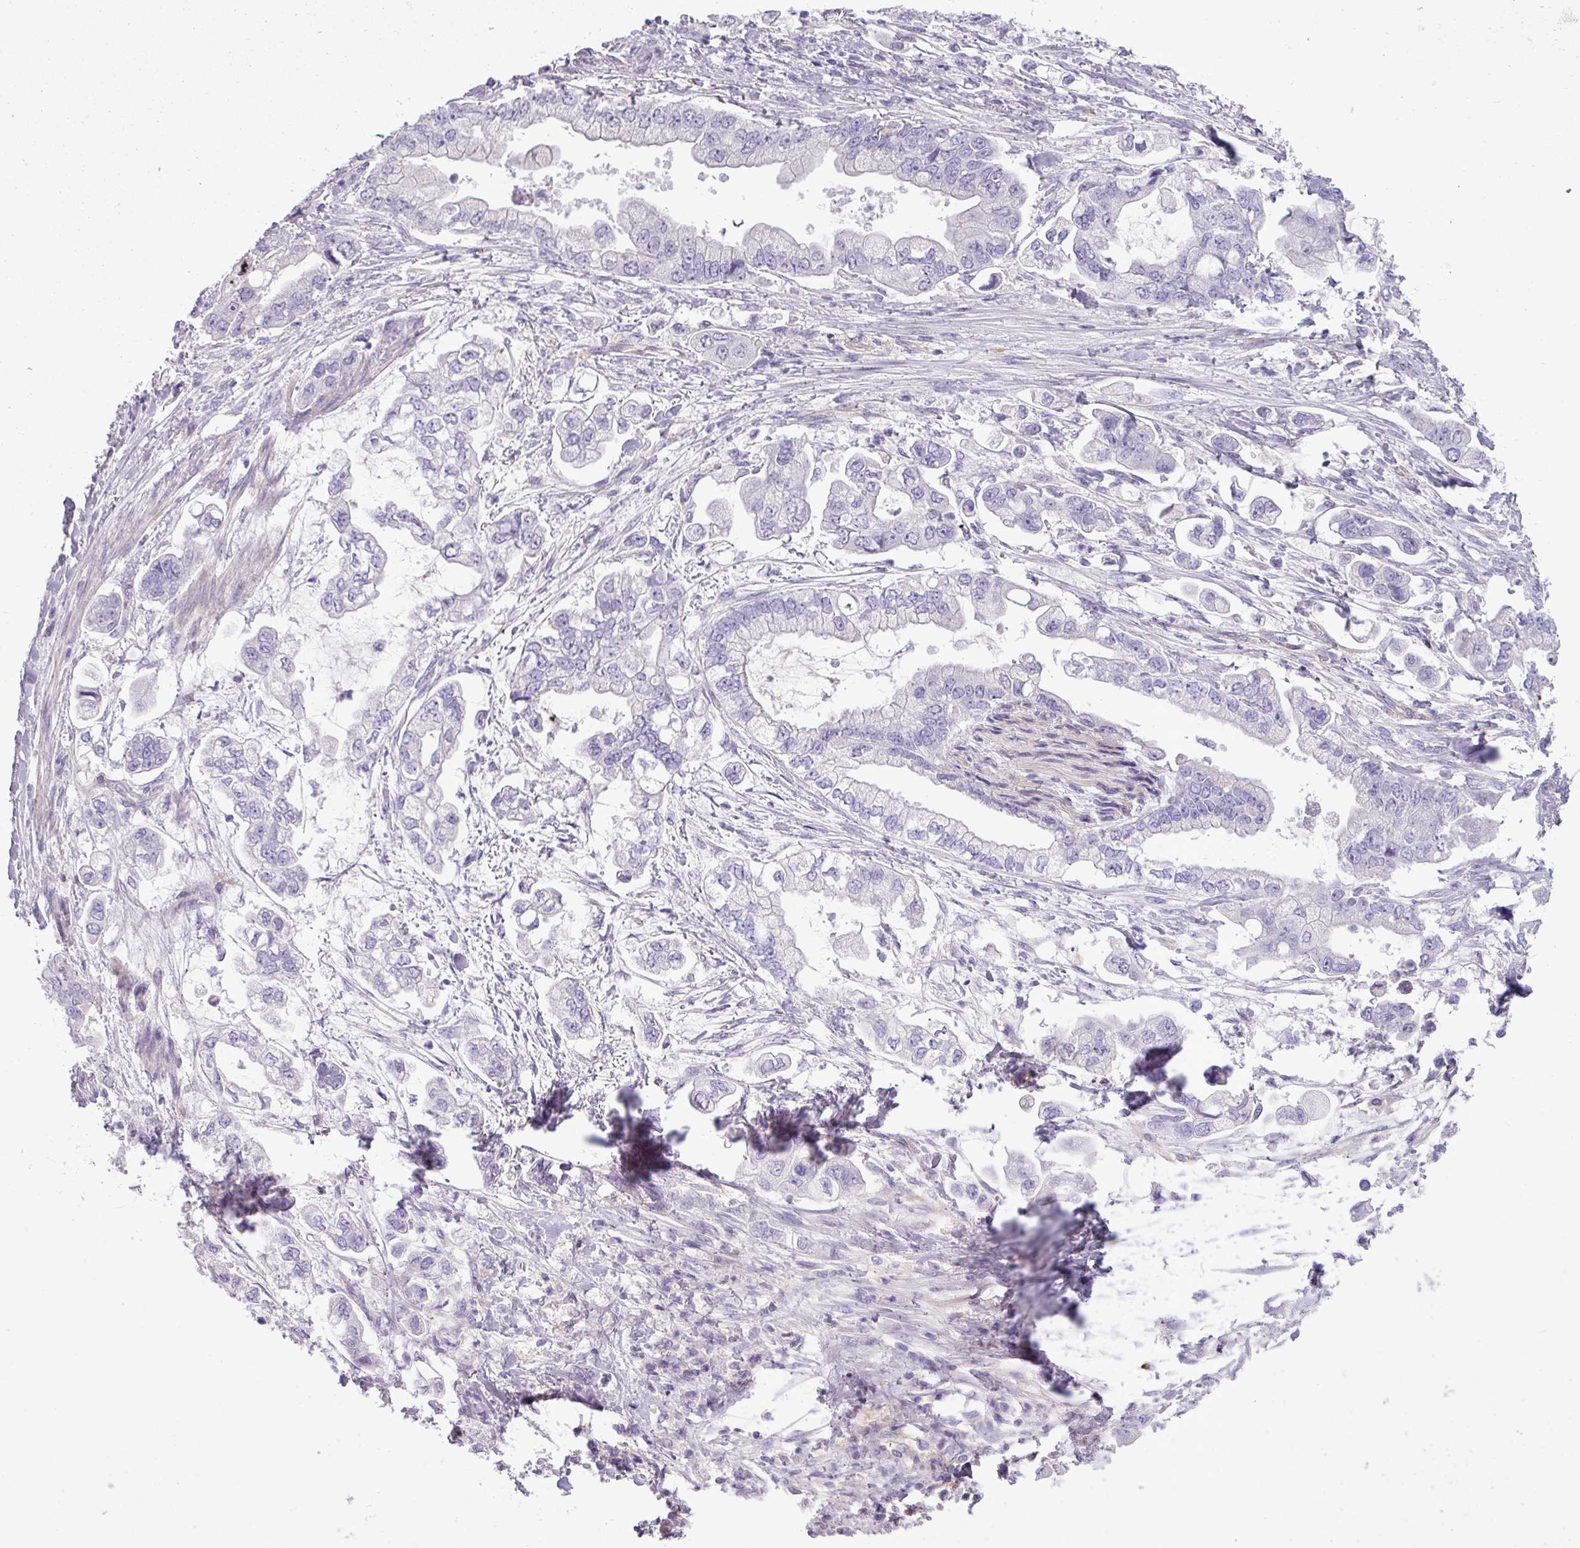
{"staining": {"intensity": "negative", "quantity": "none", "location": "none"}, "tissue": "stomach cancer", "cell_type": "Tumor cells", "image_type": "cancer", "snomed": [{"axis": "morphology", "description": "Adenocarcinoma, NOS"}, {"axis": "topography", "description": "Stomach"}], "caption": "A photomicrograph of human stomach adenocarcinoma is negative for staining in tumor cells.", "gene": "KIRREL3", "patient": {"sex": "male", "age": 62}}